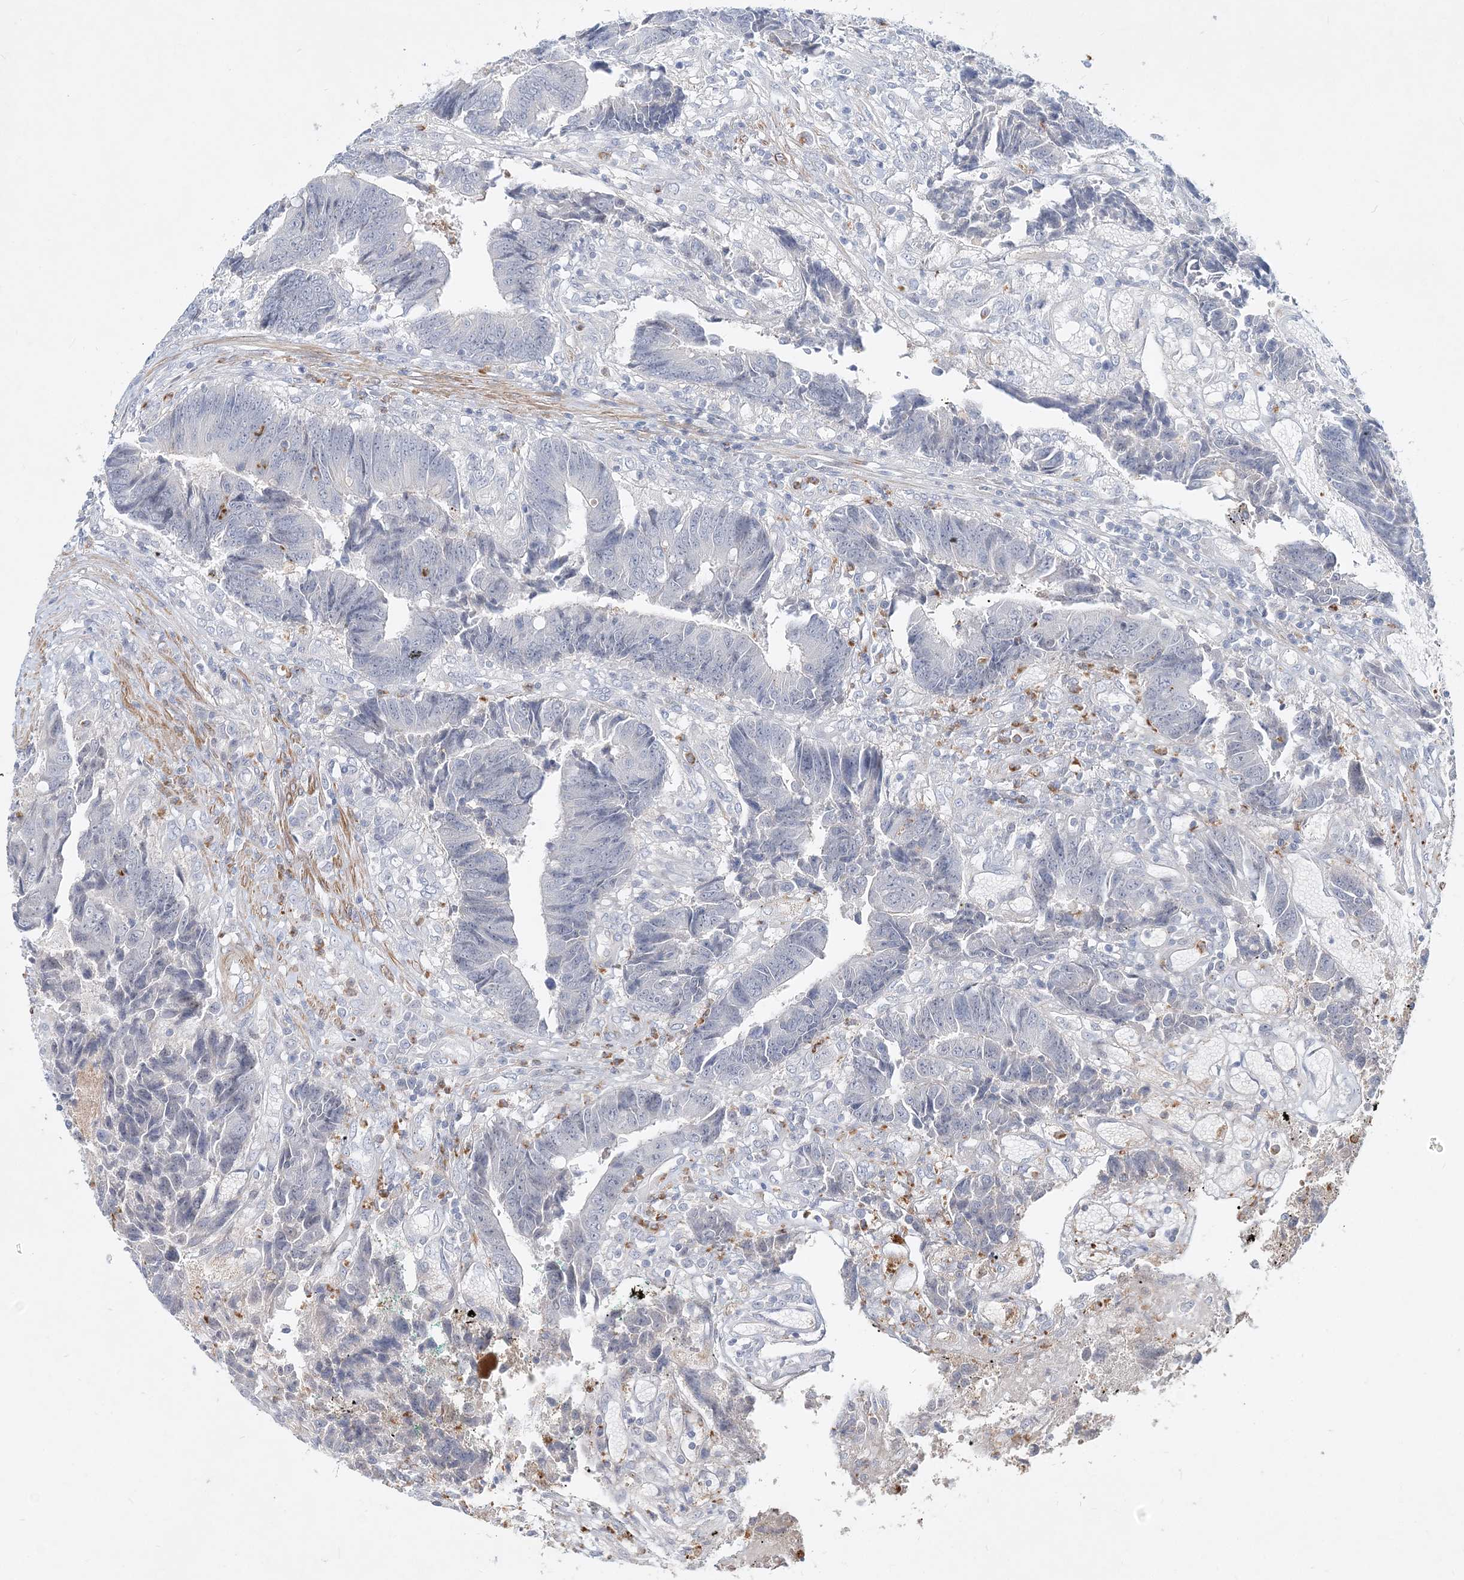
{"staining": {"intensity": "negative", "quantity": "none", "location": "none"}, "tissue": "colorectal cancer", "cell_type": "Tumor cells", "image_type": "cancer", "snomed": [{"axis": "morphology", "description": "Adenocarcinoma, NOS"}, {"axis": "topography", "description": "Rectum"}], "caption": "Protein analysis of colorectal cancer displays no significant staining in tumor cells. The staining was performed using DAB to visualize the protein expression in brown, while the nuclei were stained in blue with hematoxylin (Magnification: 20x).", "gene": "DNAH5", "patient": {"sex": "male", "age": 84}}